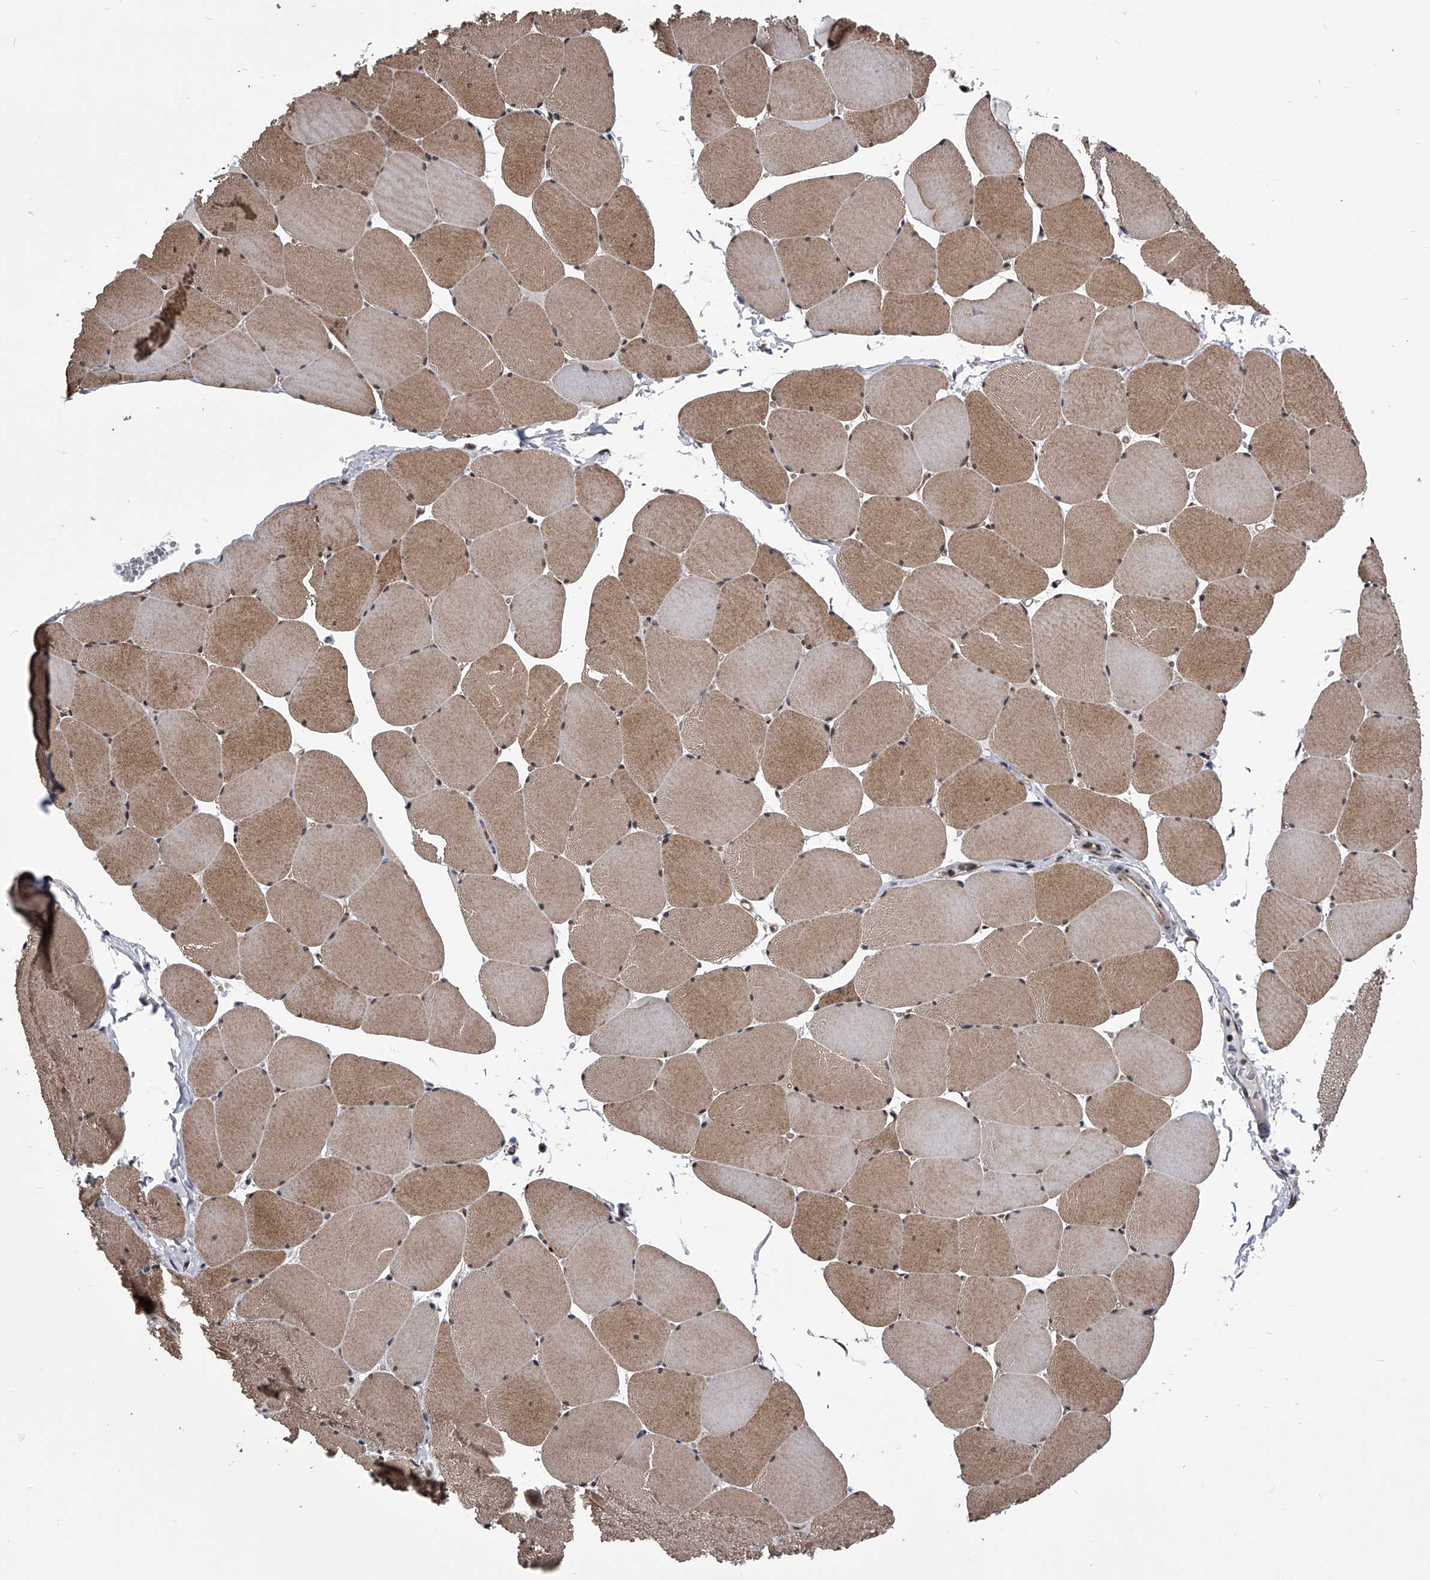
{"staining": {"intensity": "moderate", "quantity": ">75%", "location": "cytoplasmic/membranous,nuclear"}, "tissue": "skeletal muscle", "cell_type": "Myocytes", "image_type": "normal", "snomed": [{"axis": "morphology", "description": "Normal tissue, NOS"}, {"axis": "topography", "description": "Skeletal muscle"}, {"axis": "topography", "description": "Head-Neck"}], "caption": "Skeletal muscle stained with a brown dye shows moderate cytoplasmic/membranous,nuclear positive staining in approximately >75% of myocytes.", "gene": "ZNF76", "patient": {"sex": "male", "age": 66}}